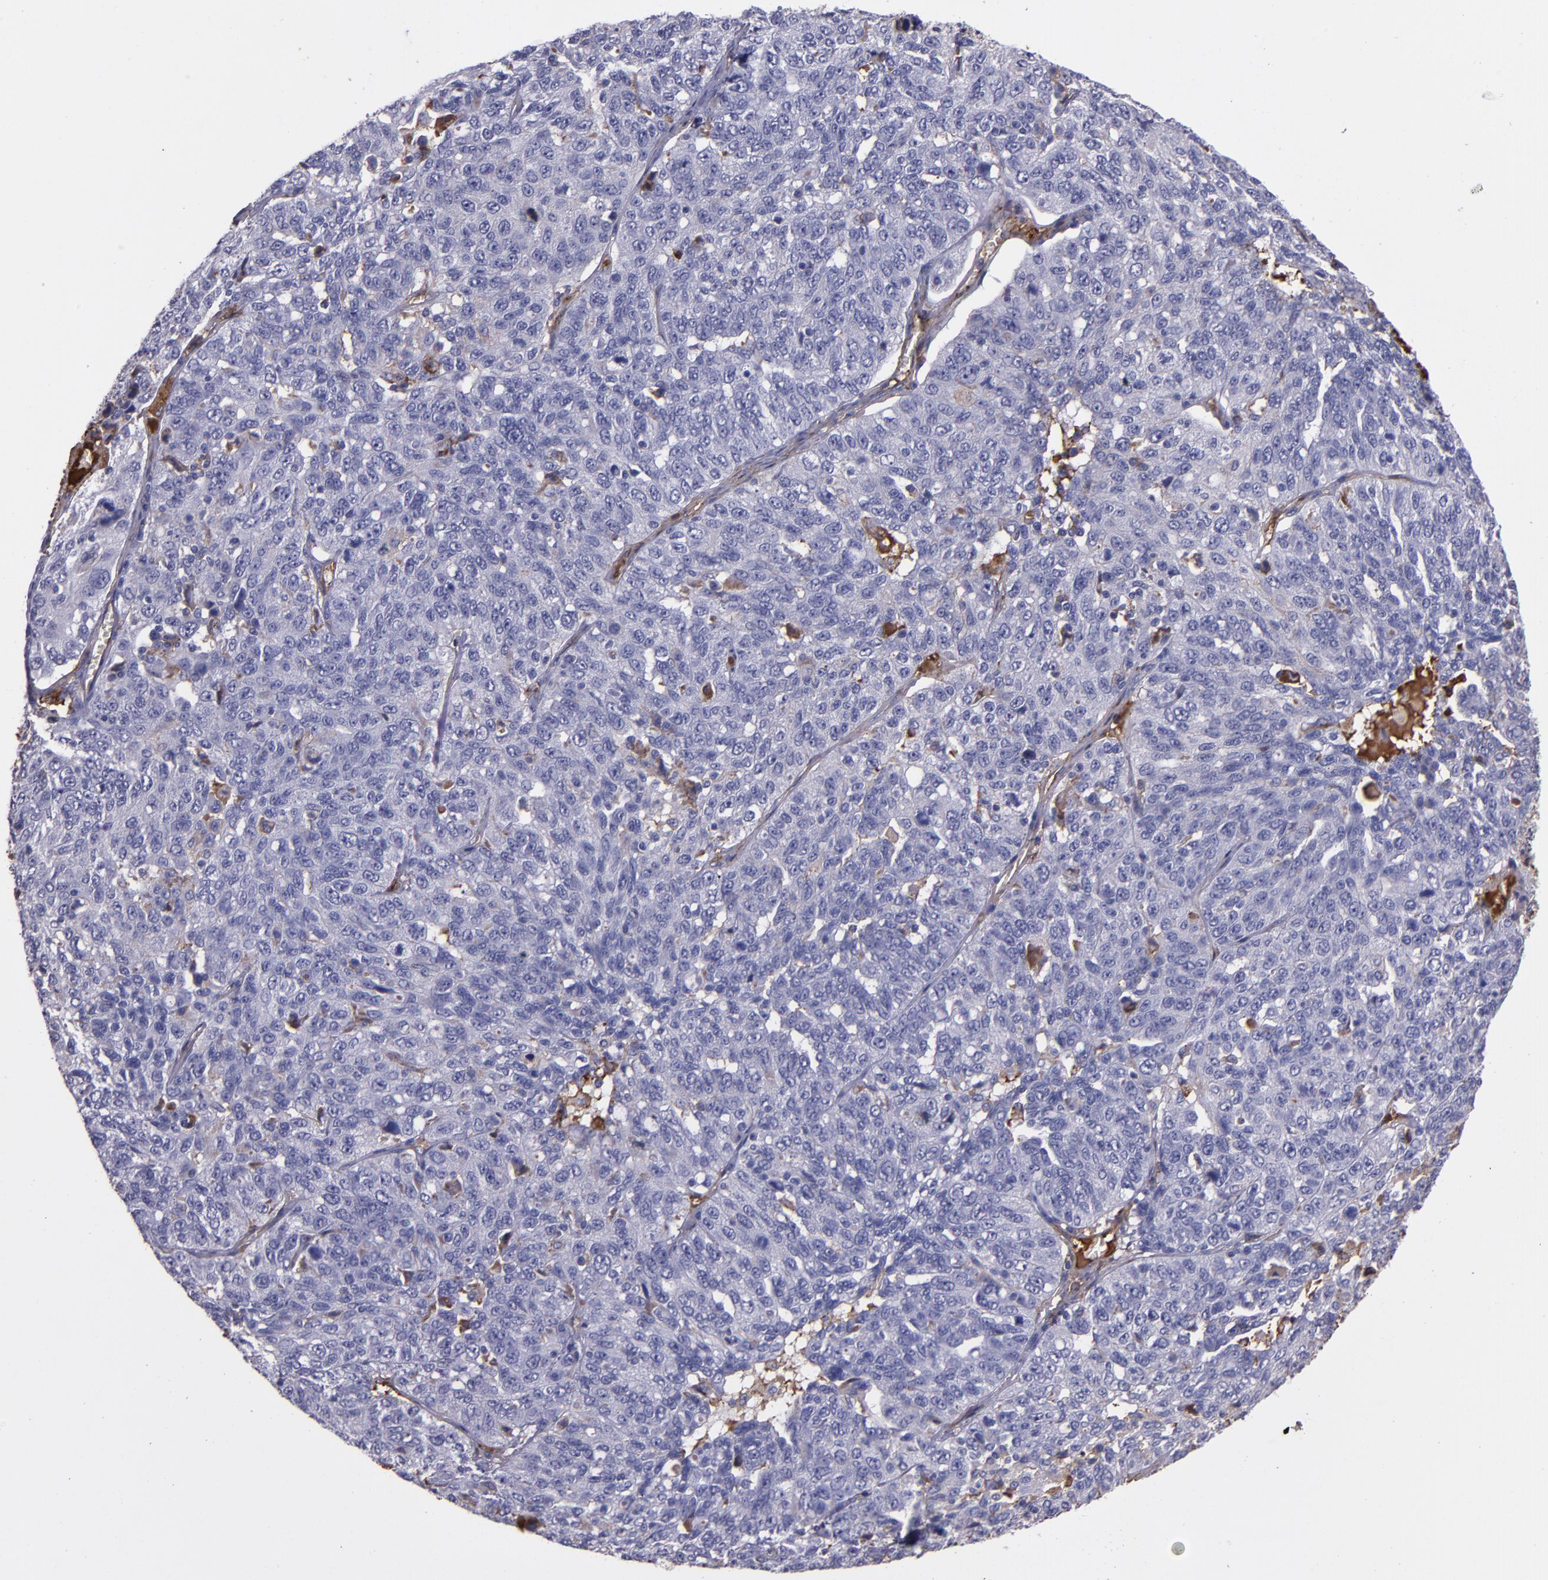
{"staining": {"intensity": "negative", "quantity": "none", "location": "none"}, "tissue": "ovarian cancer", "cell_type": "Tumor cells", "image_type": "cancer", "snomed": [{"axis": "morphology", "description": "Cystadenocarcinoma, serous, NOS"}, {"axis": "topography", "description": "Ovary"}], "caption": "Immunohistochemical staining of human ovarian serous cystadenocarcinoma reveals no significant positivity in tumor cells.", "gene": "A2M", "patient": {"sex": "female", "age": 71}}